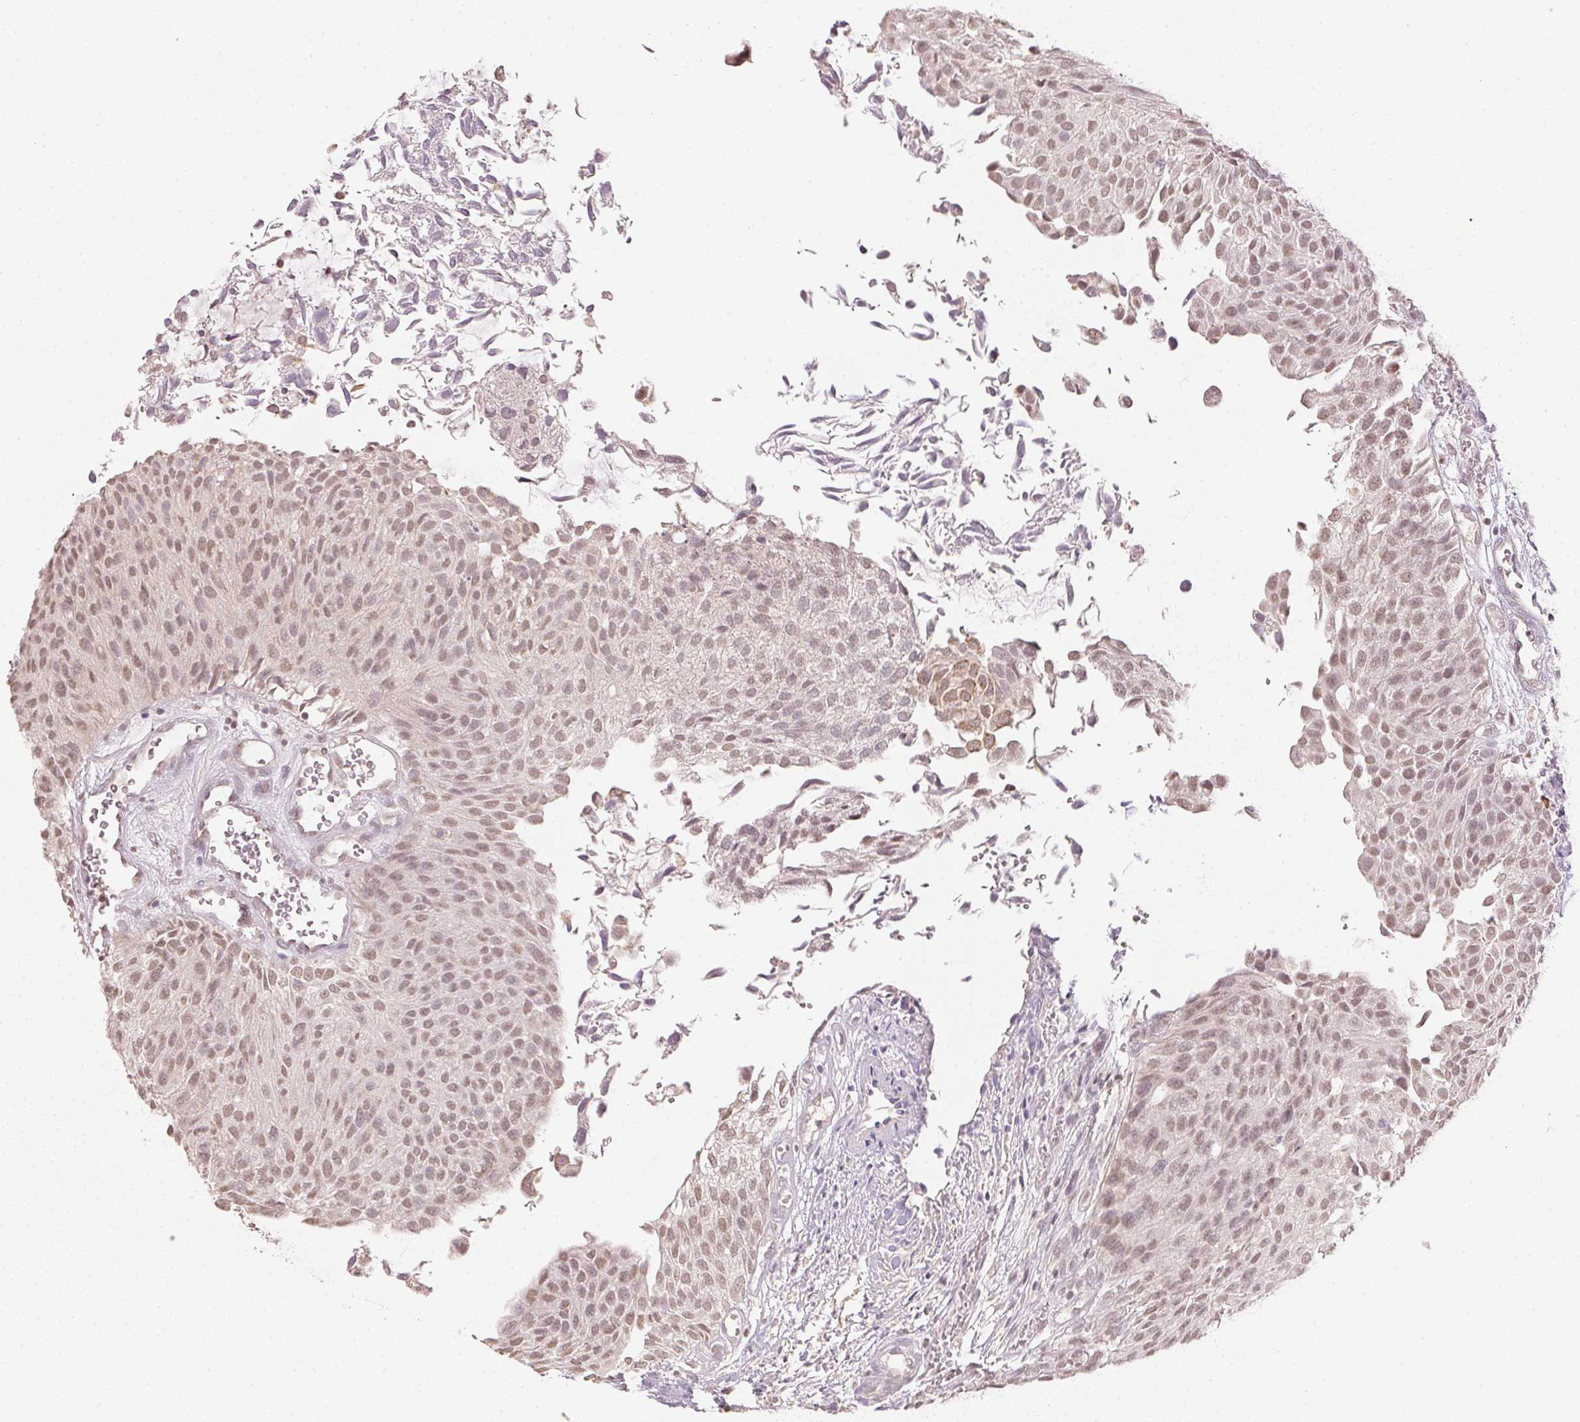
{"staining": {"intensity": "weak", "quantity": "25%-75%", "location": "nuclear"}, "tissue": "urothelial cancer", "cell_type": "Tumor cells", "image_type": "cancer", "snomed": [{"axis": "morphology", "description": "Urothelial carcinoma, NOS"}, {"axis": "topography", "description": "Urinary bladder"}], "caption": "The photomicrograph exhibits a brown stain indicating the presence of a protein in the nuclear of tumor cells in urothelial cancer.", "gene": "FNDC4", "patient": {"sex": "male", "age": 84}}